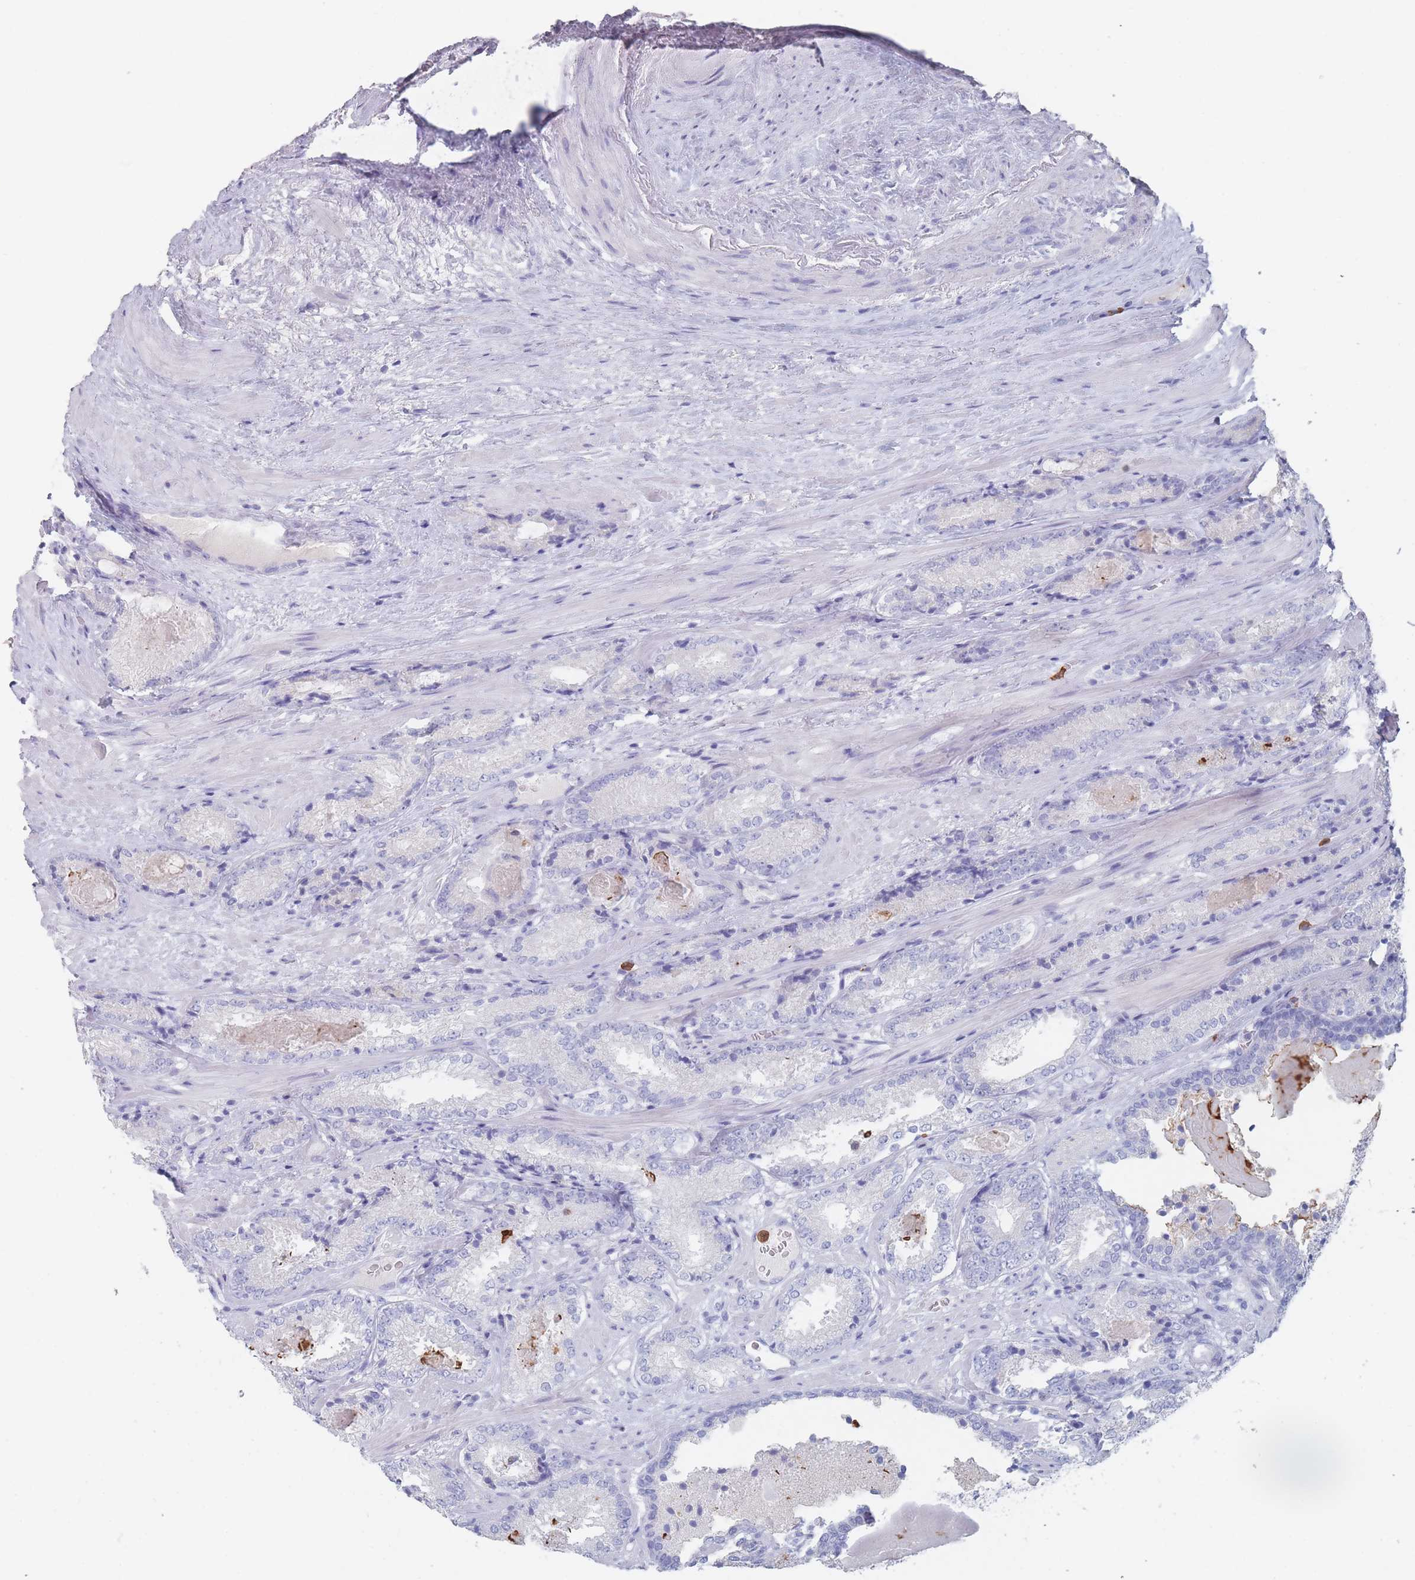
{"staining": {"intensity": "negative", "quantity": "none", "location": "none"}, "tissue": "prostate cancer", "cell_type": "Tumor cells", "image_type": "cancer", "snomed": [{"axis": "morphology", "description": "Adenocarcinoma, High grade"}, {"axis": "topography", "description": "Prostate"}], "caption": "The immunohistochemistry (IHC) histopathology image has no significant expression in tumor cells of adenocarcinoma (high-grade) (prostate) tissue. (Brightfield microscopy of DAB (3,3'-diaminobenzidine) immunohistochemistry at high magnification).", "gene": "ATP1A3", "patient": {"sex": "male", "age": 63}}